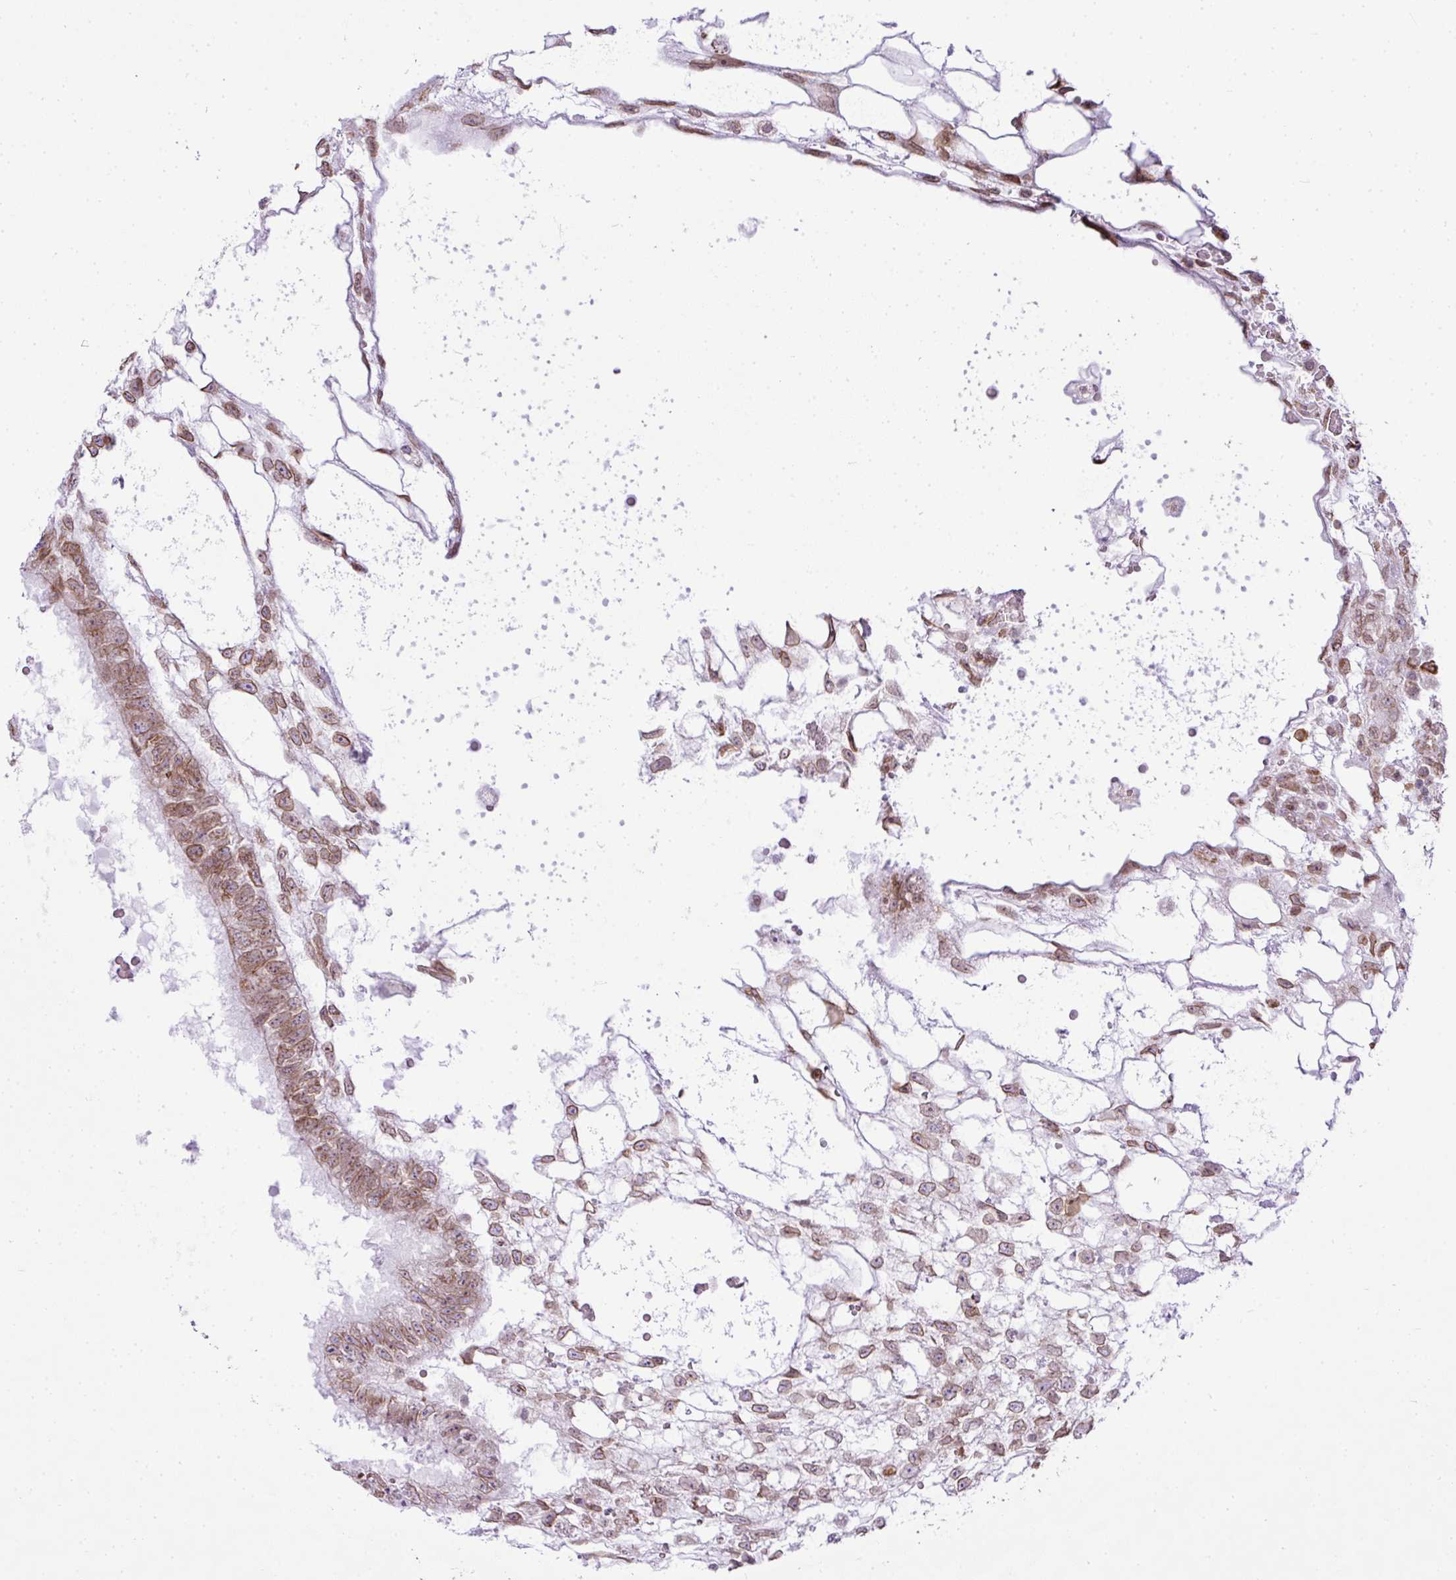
{"staining": {"intensity": "moderate", "quantity": "25%-75%", "location": "nuclear"}, "tissue": "testis cancer", "cell_type": "Tumor cells", "image_type": "cancer", "snomed": [{"axis": "morphology", "description": "Normal tissue, NOS"}, {"axis": "morphology", "description": "Carcinoma, Embryonal, NOS"}, {"axis": "topography", "description": "Testis"}], "caption": "Immunohistochemistry photomicrograph of human testis embryonal carcinoma stained for a protein (brown), which reveals medium levels of moderate nuclear positivity in about 25%-75% of tumor cells.", "gene": "COX18", "patient": {"sex": "male", "age": 32}}